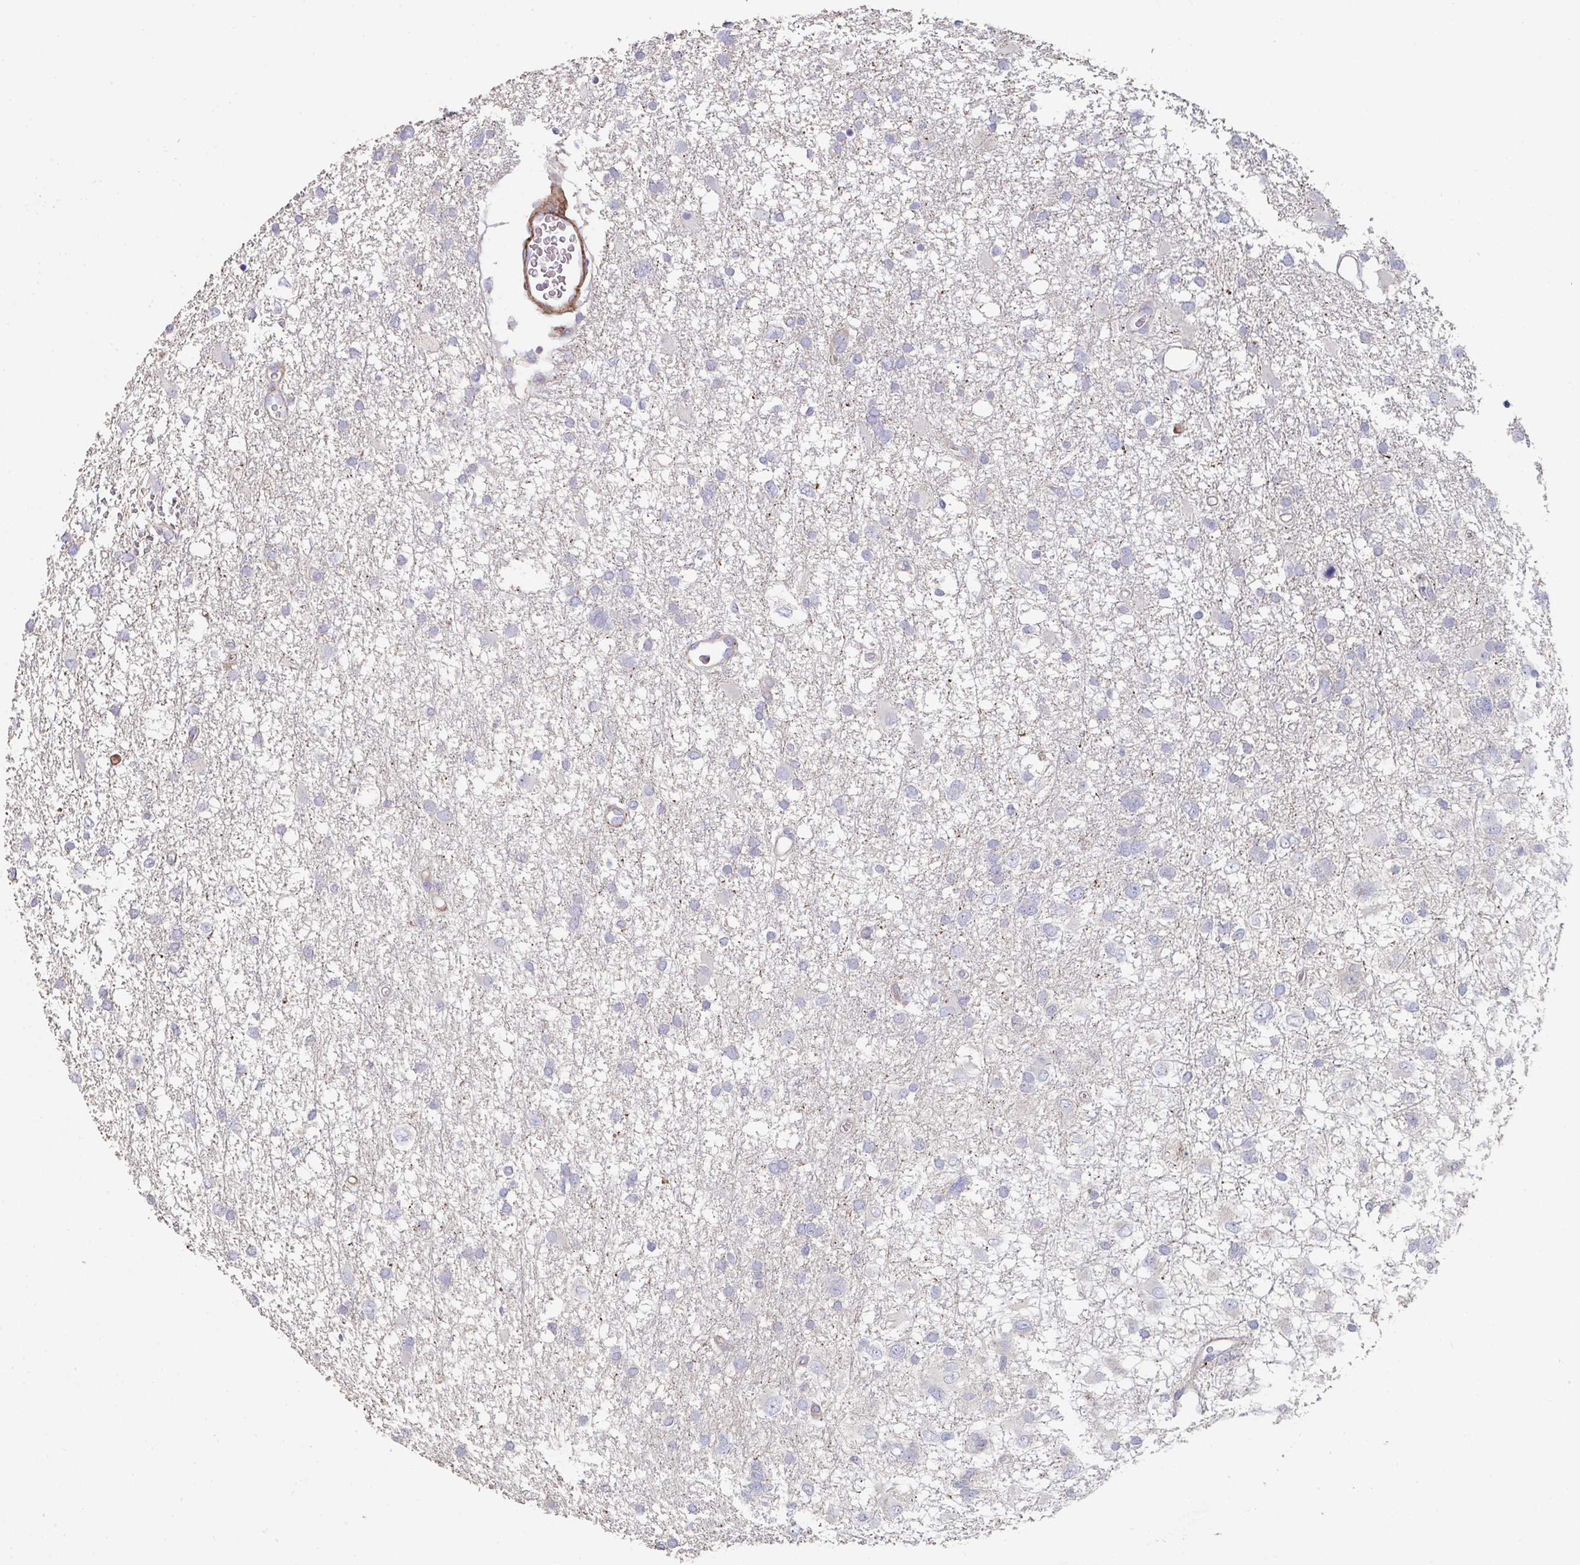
{"staining": {"intensity": "negative", "quantity": "none", "location": "none"}, "tissue": "glioma", "cell_type": "Tumor cells", "image_type": "cancer", "snomed": [{"axis": "morphology", "description": "Glioma, malignant, High grade"}, {"axis": "topography", "description": "Brain"}], "caption": "This is an immunohistochemistry (IHC) histopathology image of glioma. There is no expression in tumor cells.", "gene": "FZD2", "patient": {"sex": "male", "age": 61}}